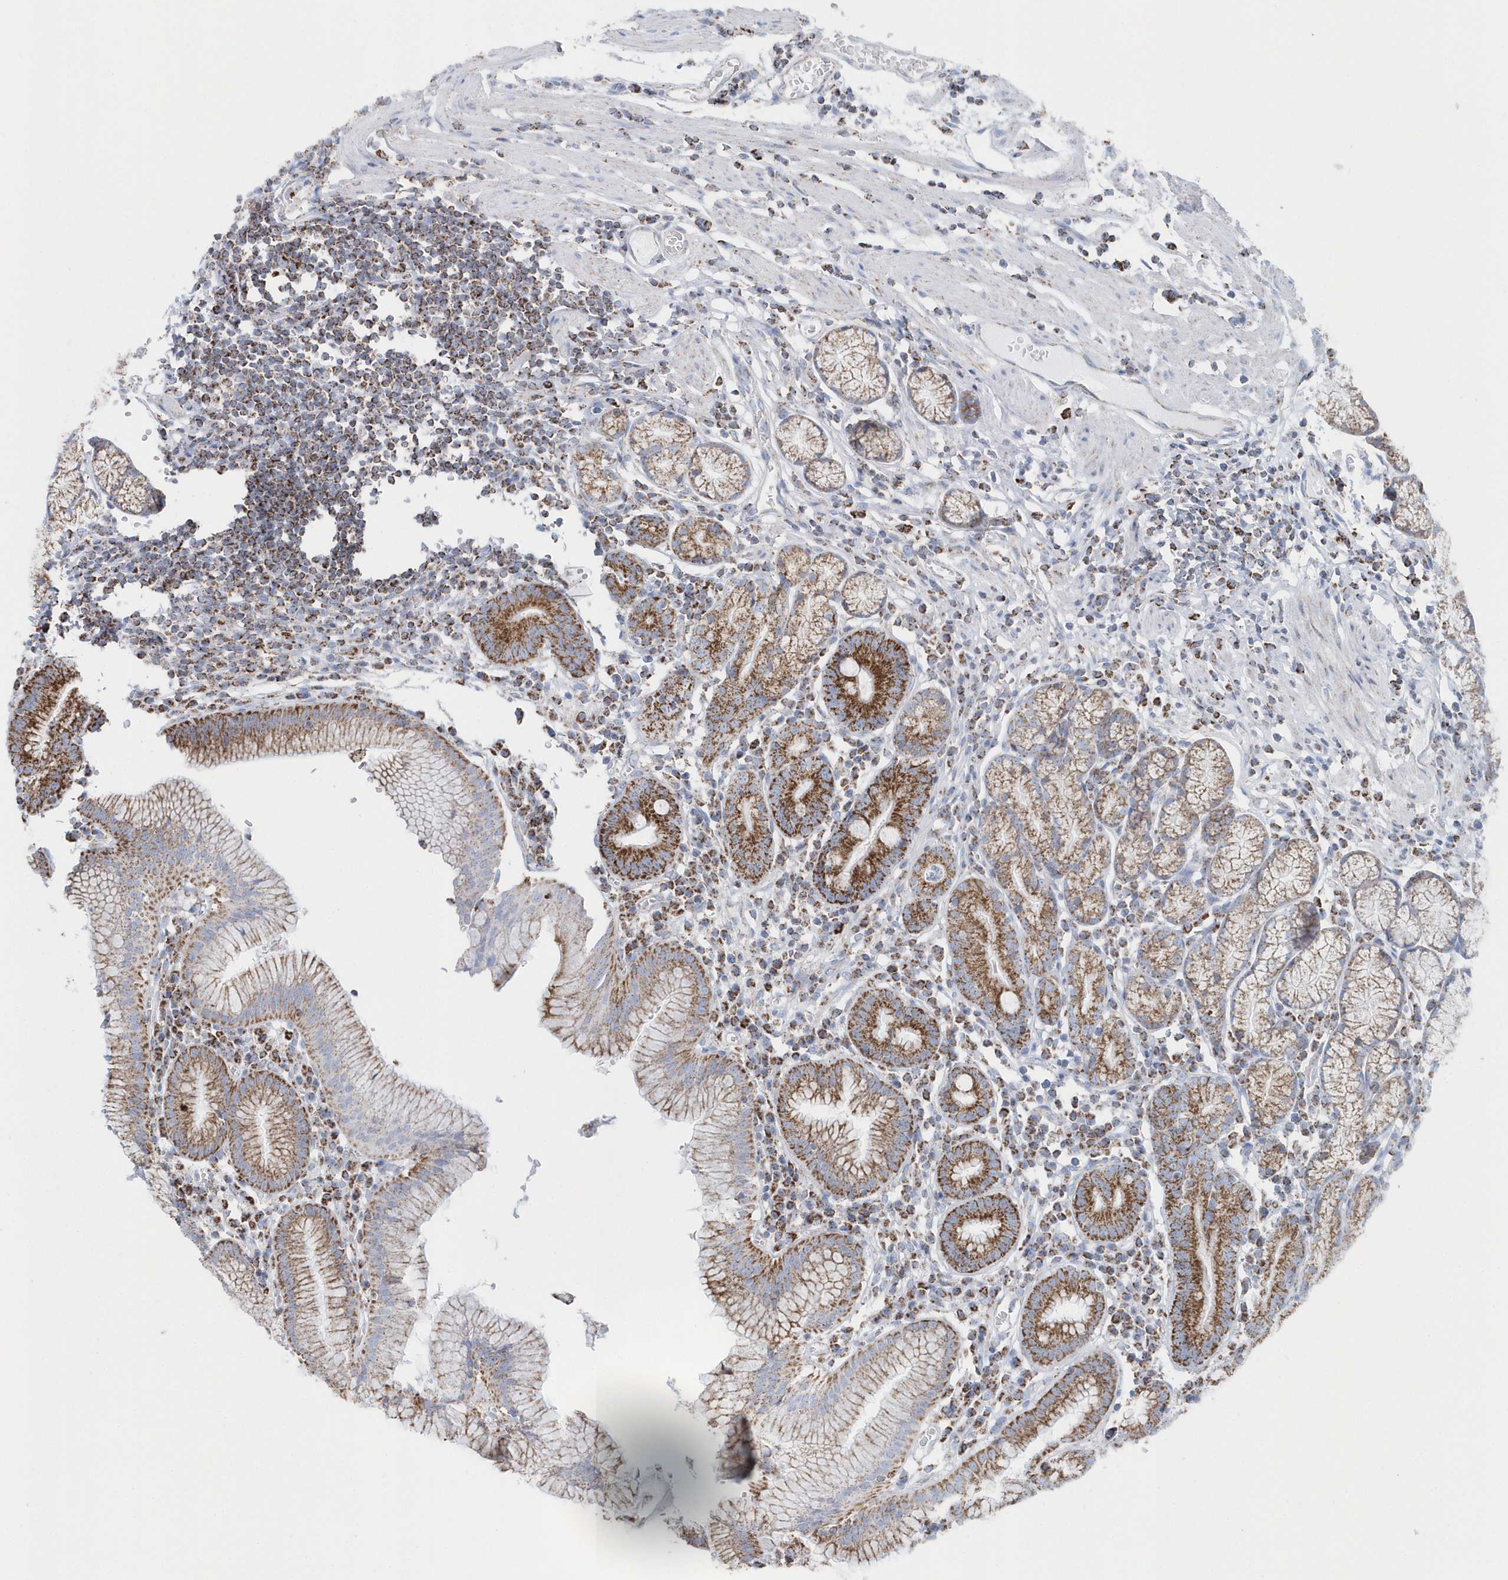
{"staining": {"intensity": "moderate", "quantity": ">75%", "location": "cytoplasmic/membranous"}, "tissue": "stomach", "cell_type": "Glandular cells", "image_type": "normal", "snomed": [{"axis": "morphology", "description": "Normal tissue, NOS"}, {"axis": "topography", "description": "Stomach"}], "caption": "The photomicrograph shows staining of normal stomach, revealing moderate cytoplasmic/membranous protein staining (brown color) within glandular cells.", "gene": "TMCO6", "patient": {"sex": "male", "age": 55}}